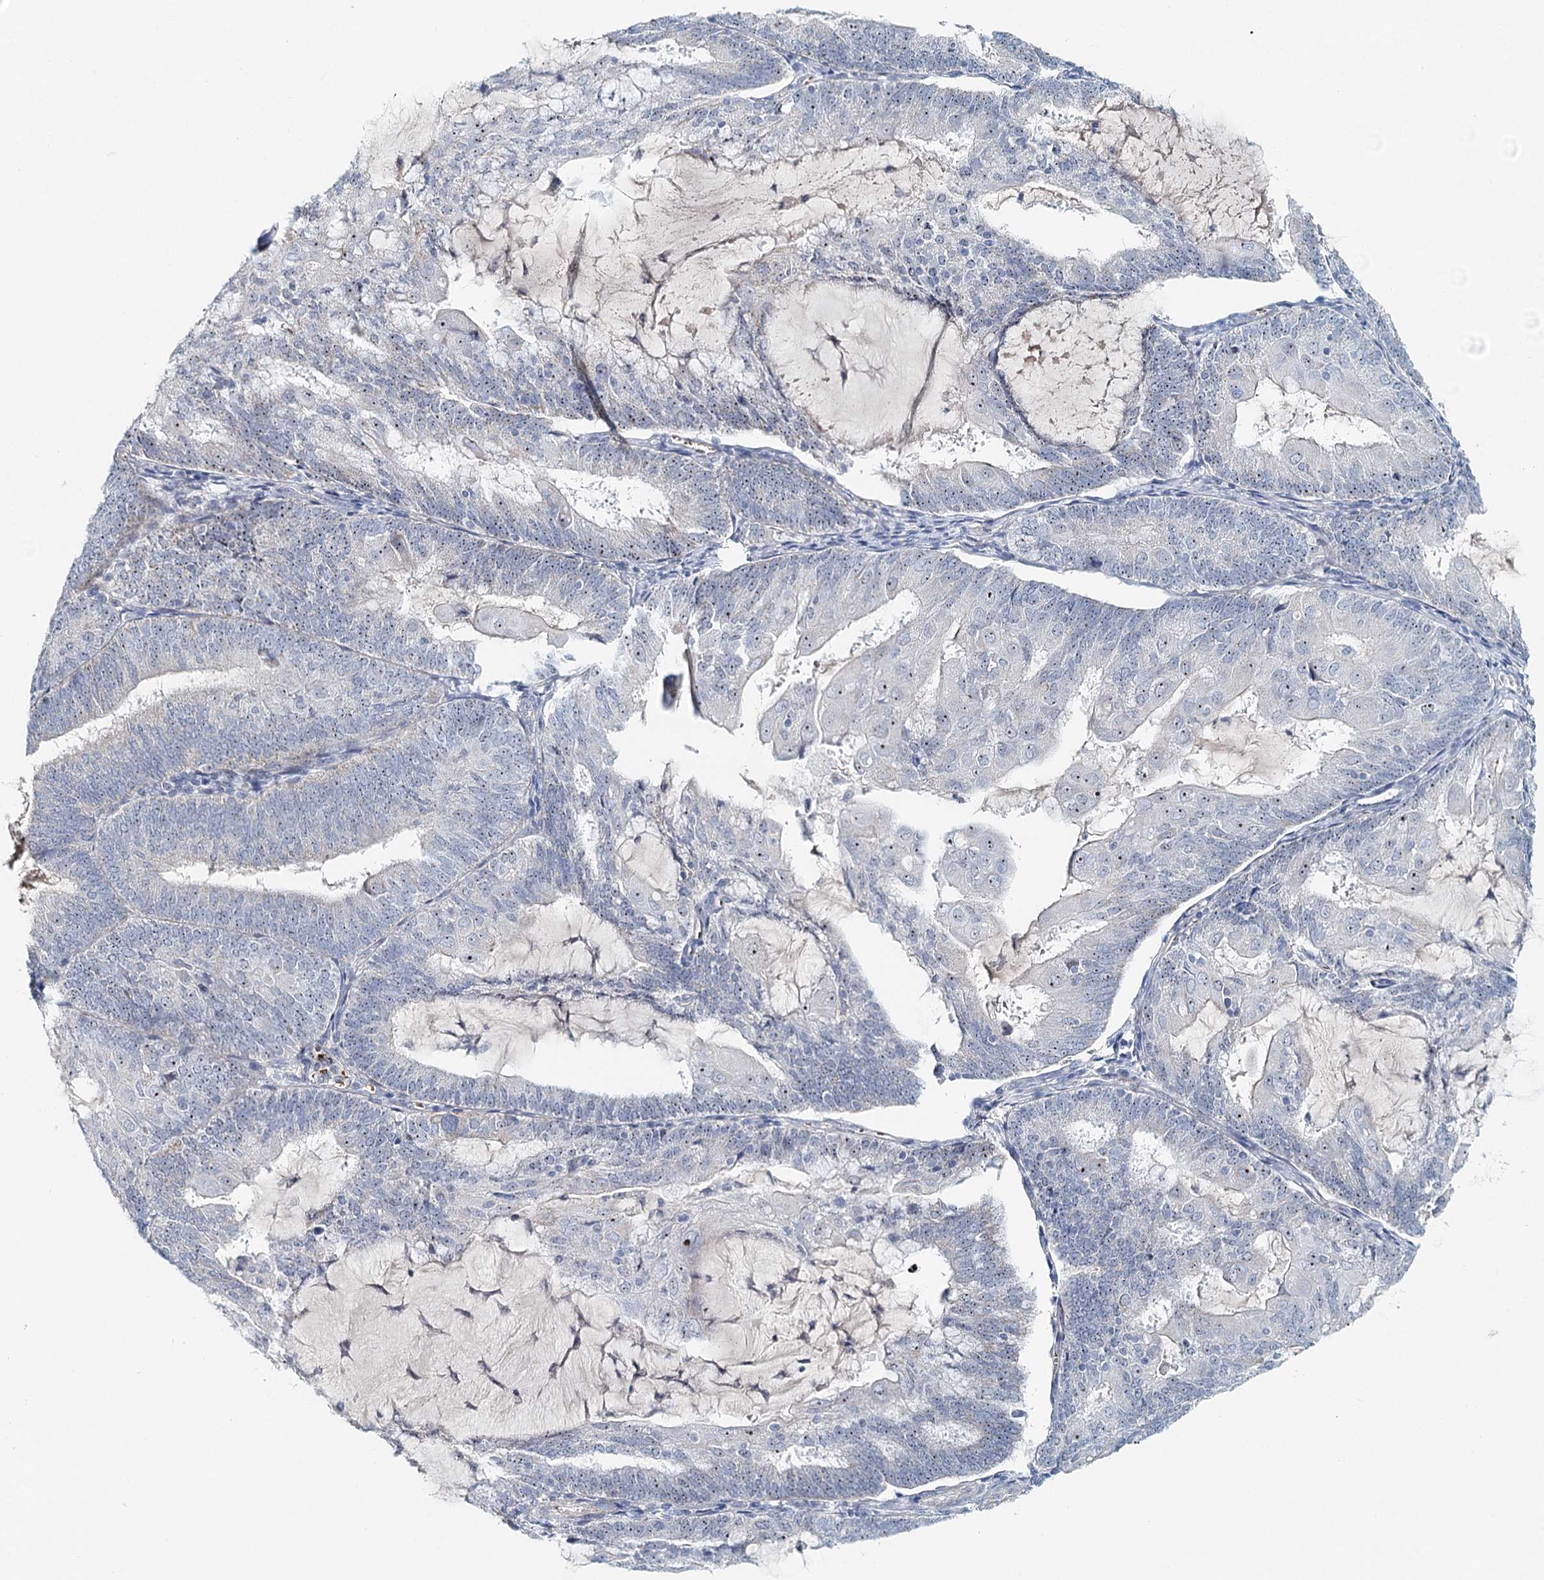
{"staining": {"intensity": "negative", "quantity": "none", "location": "none"}, "tissue": "endometrial cancer", "cell_type": "Tumor cells", "image_type": "cancer", "snomed": [{"axis": "morphology", "description": "Adenocarcinoma, NOS"}, {"axis": "topography", "description": "Endometrium"}], "caption": "The image reveals no staining of tumor cells in endometrial cancer (adenocarcinoma).", "gene": "RBM43", "patient": {"sex": "female", "age": 81}}